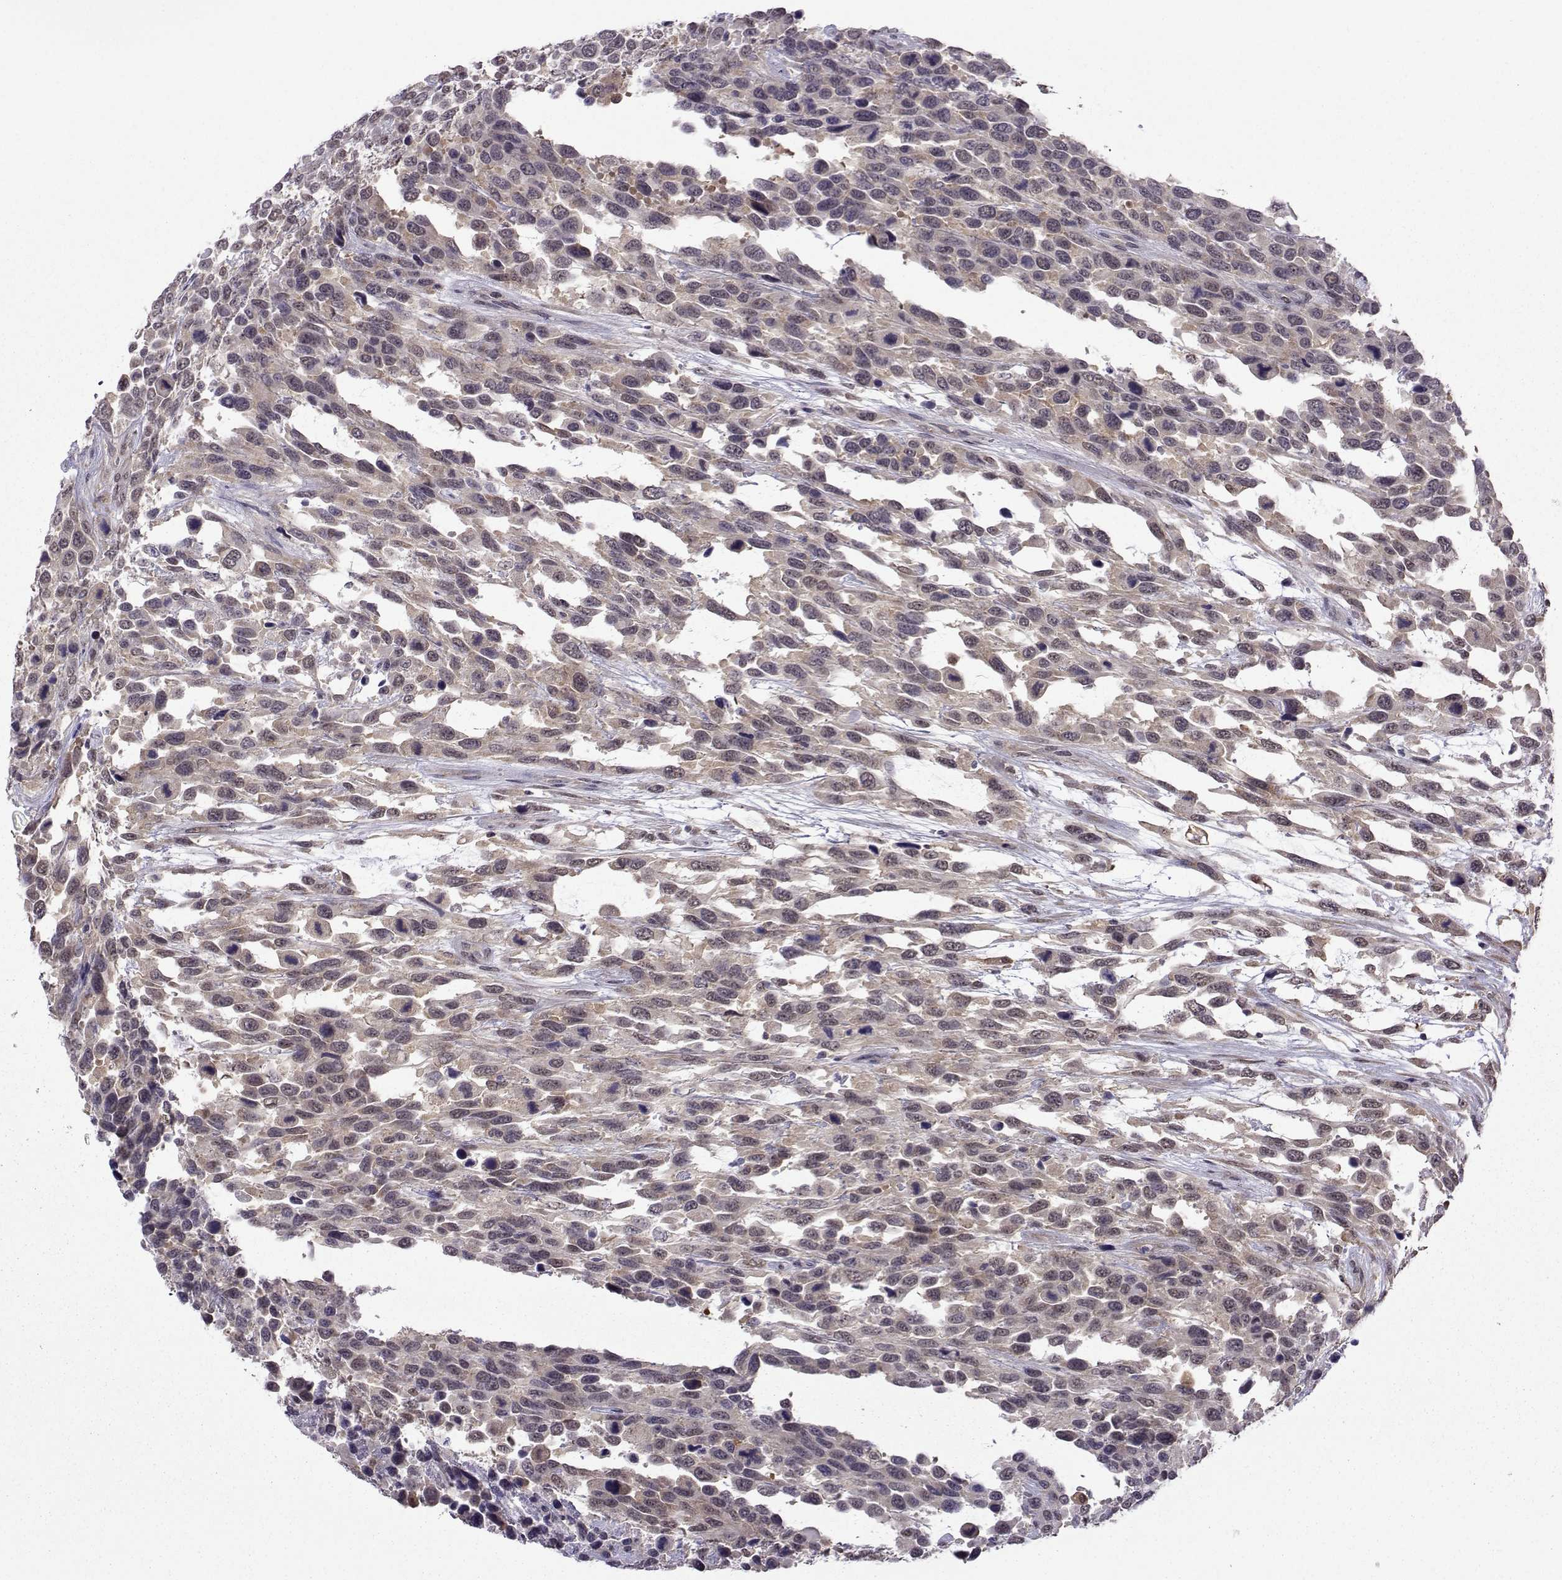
{"staining": {"intensity": "weak", "quantity": "25%-75%", "location": "cytoplasmic/membranous"}, "tissue": "urothelial cancer", "cell_type": "Tumor cells", "image_type": "cancer", "snomed": [{"axis": "morphology", "description": "Urothelial carcinoma, High grade"}, {"axis": "topography", "description": "Urinary bladder"}], "caption": "DAB (3,3'-diaminobenzidine) immunohistochemical staining of urothelial cancer reveals weak cytoplasmic/membranous protein staining in about 25%-75% of tumor cells.", "gene": "DDX20", "patient": {"sex": "female", "age": 70}}